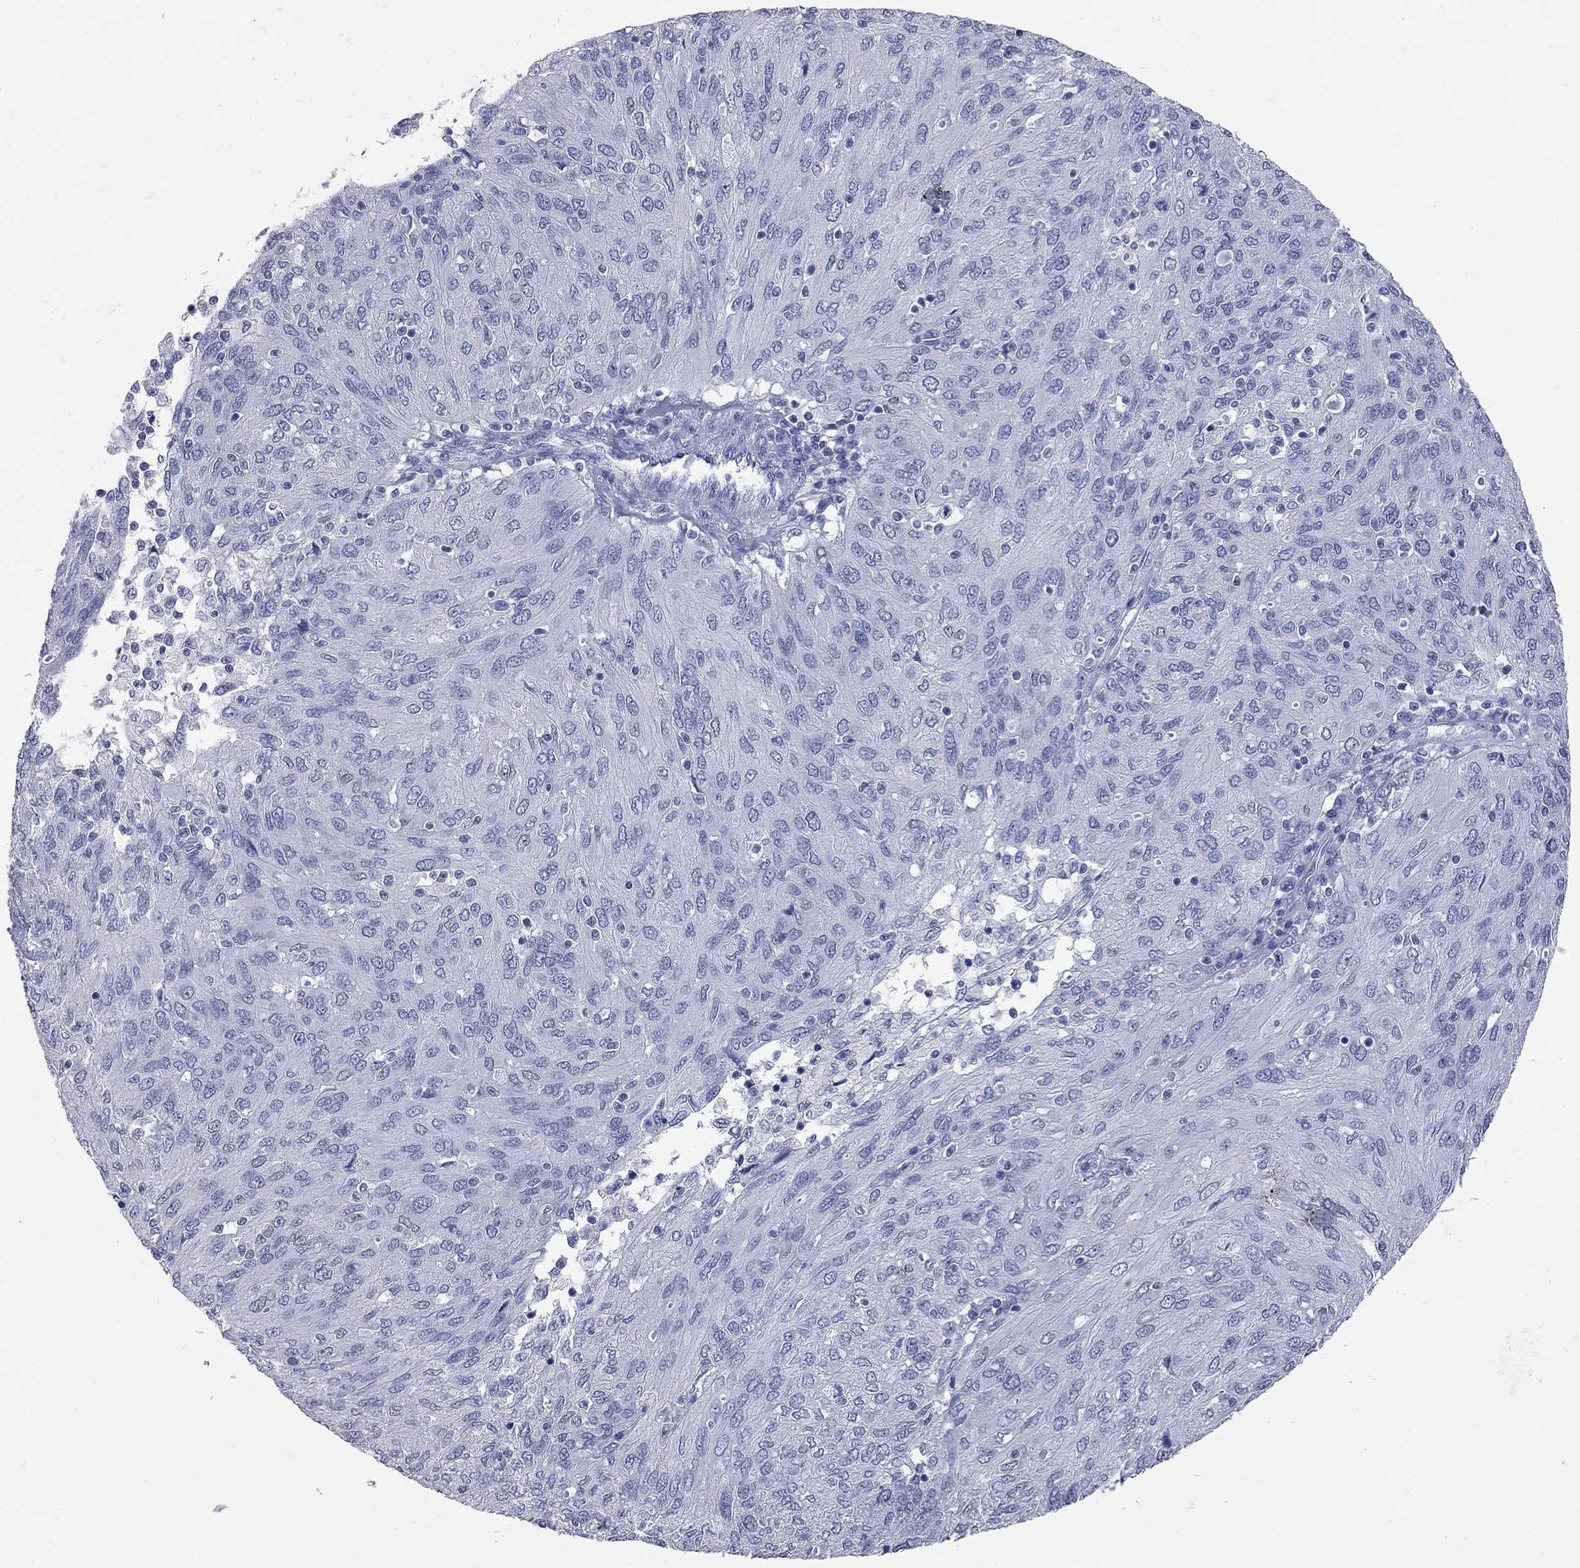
{"staining": {"intensity": "negative", "quantity": "none", "location": "none"}, "tissue": "ovarian cancer", "cell_type": "Tumor cells", "image_type": "cancer", "snomed": [{"axis": "morphology", "description": "Carcinoma, endometroid"}, {"axis": "topography", "description": "Ovary"}], "caption": "Tumor cells are negative for brown protein staining in ovarian cancer. (Stains: DAB (3,3'-diaminobenzidine) IHC with hematoxylin counter stain, Microscopy: brightfield microscopy at high magnification).", "gene": "FAM221B", "patient": {"sex": "female", "age": 50}}